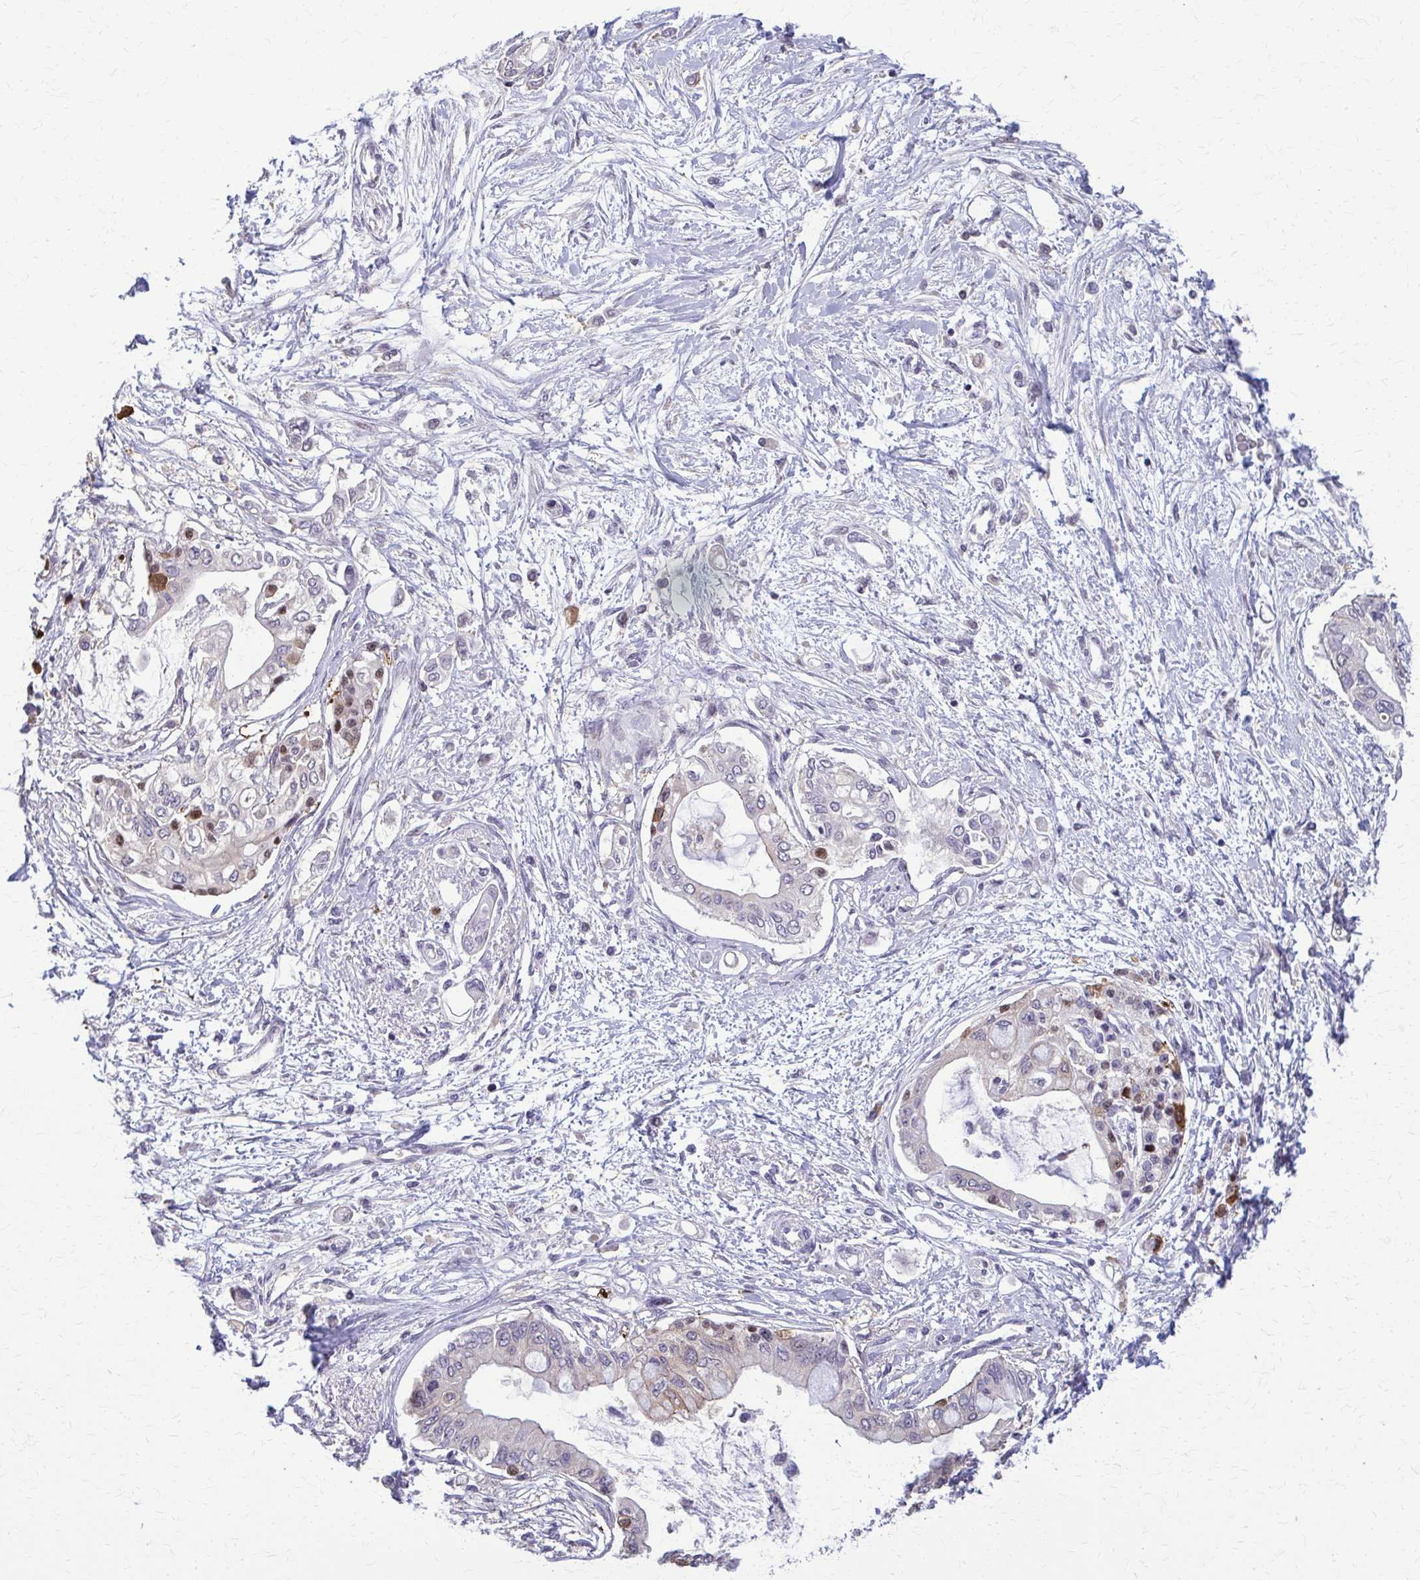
{"staining": {"intensity": "negative", "quantity": "none", "location": "none"}, "tissue": "pancreatic cancer", "cell_type": "Tumor cells", "image_type": "cancer", "snomed": [{"axis": "morphology", "description": "Adenocarcinoma, NOS"}, {"axis": "topography", "description": "Pancreas"}], "caption": "This is an IHC photomicrograph of pancreatic cancer. There is no expression in tumor cells.", "gene": "ZNF34", "patient": {"sex": "female", "age": 77}}